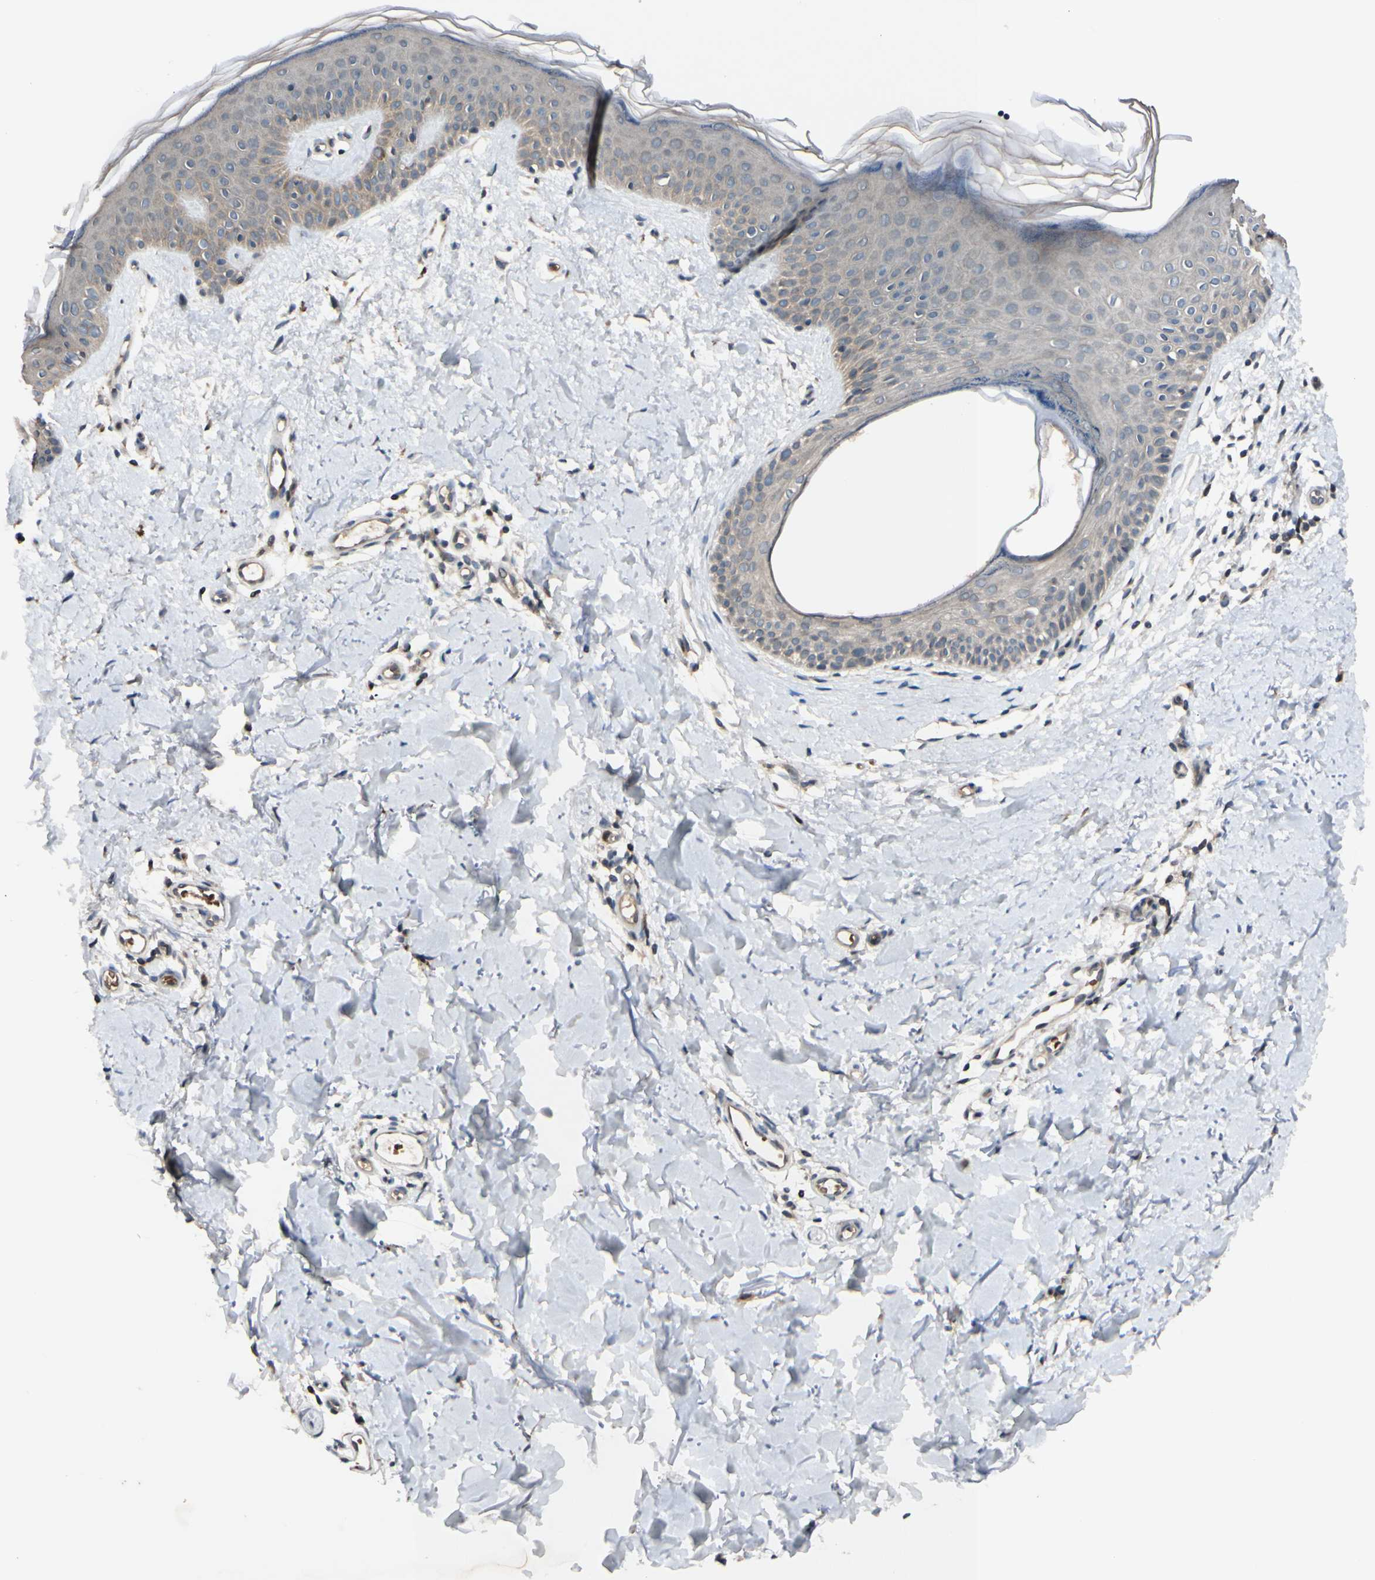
{"staining": {"intensity": "negative", "quantity": "none", "location": "none"}, "tissue": "skin", "cell_type": "Fibroblasts", "image_type": "normal", "snomed": [{"axis": "morphology", "description": "Normal tissue, NOS"}, {"axis": "topography", "description": "Skin"}], "caption": "This is an IHC histopathology image of normal skin. There is no staining in fibroblasts.", "gene": "FGF10", "patient": {"sex": "female", "age": 56}}